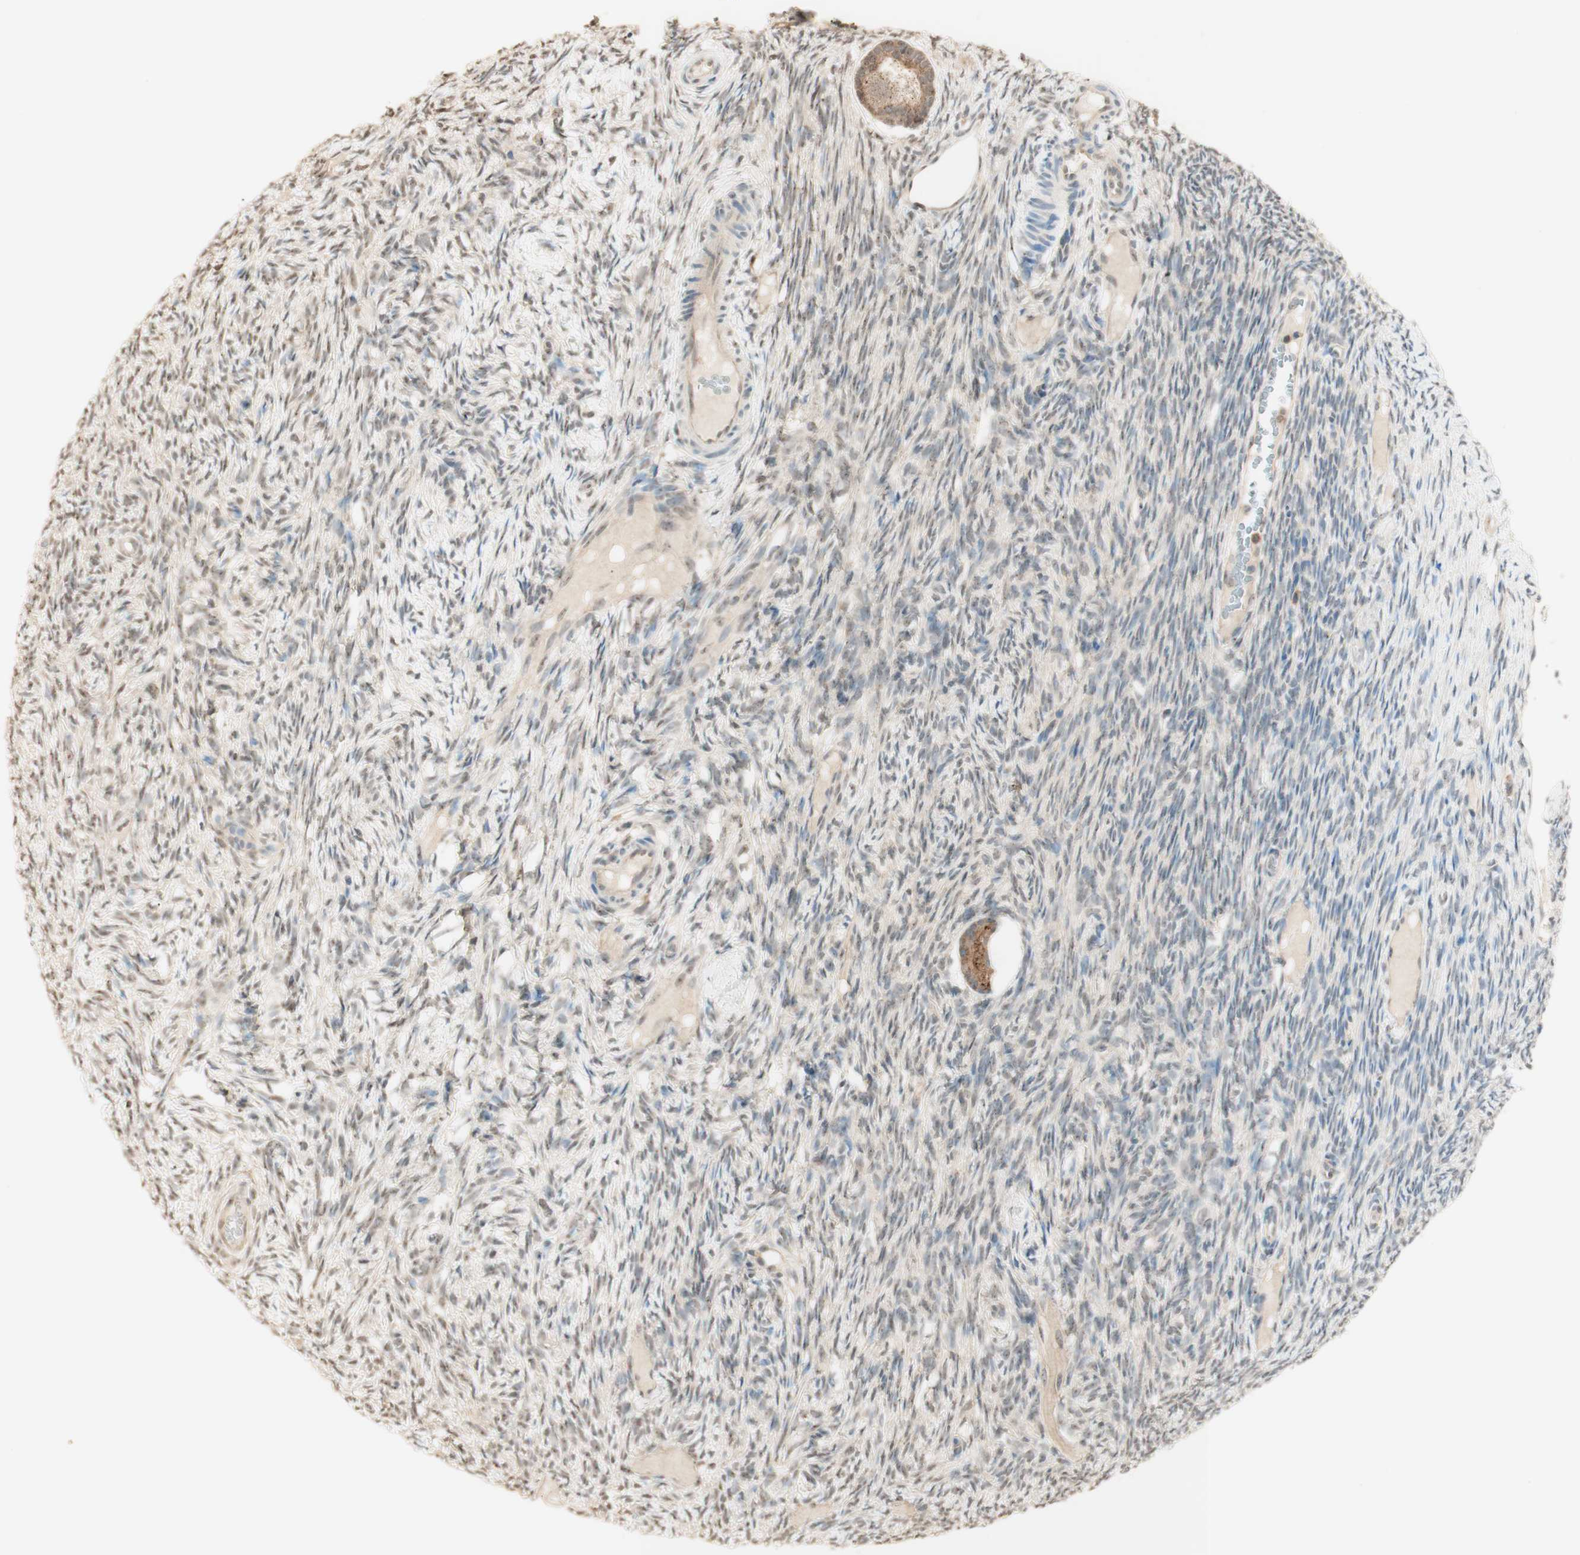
{"staining": {"intensity": "moderate", "quantity": ">75%", "location": "cytoplasmic/membranous"}, "tissue": "ovary", "cell_type": "Follicle cells", "image_type": "normal", "snomed": [{"axis": "morphology", "description": "Normal tissue, NOS"}, {"axis": "topography", "description": "Ovary"}], "caption": "Immunohistochemical staining of normal ovary shows moderate cytoplasmic/membranous protein staining in about >75% of follicle cells. The protein of interest is stained brown, and the nuclei are stained in blue (DAB (3,3'-diaminobenzidine) IHC with brightfield microscopy, high magnification).", "gene": "SPINT2", "patient": {"sex": "female", "age": 33}}